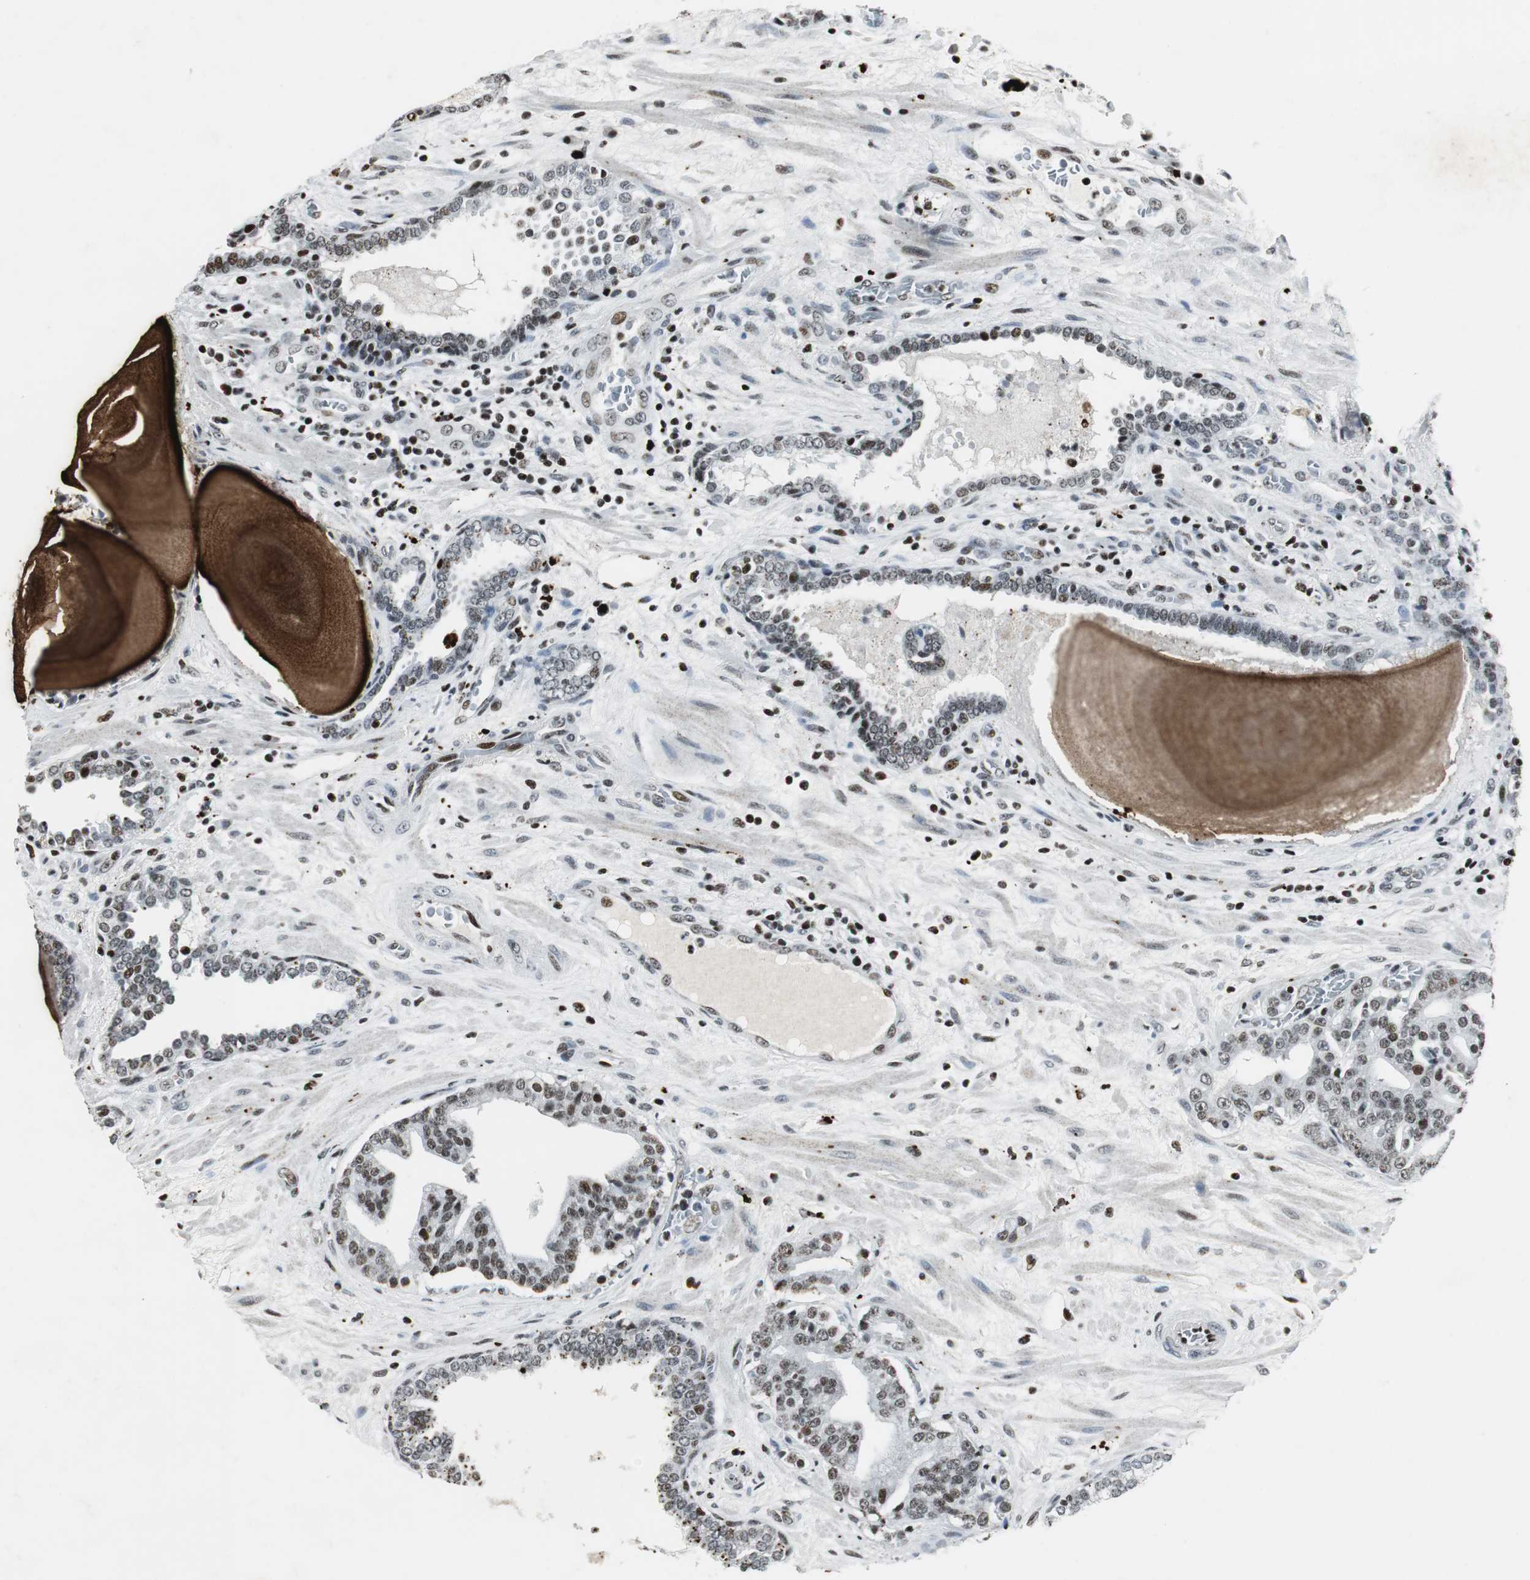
{"staining": {"intensity": "weak", "quantity": "25%-75%", "location": "nuclear"}, "tissue": "prostate cancer", "cell_type": "Tumor cells", "image_type": "cancer", "snomed": [{"axis": "morphology", "description": "Adenocarcinoma, Low grade"}, {"axis": "topography", "description": "Prostate"}], "caption": "Human prostate cancer (low-grade adenocarcinoma) stained with a protein marker displays weak staining in tumor cells.", "gene": "RBBP4", "patient": {"sex": "male", "age": 63}}